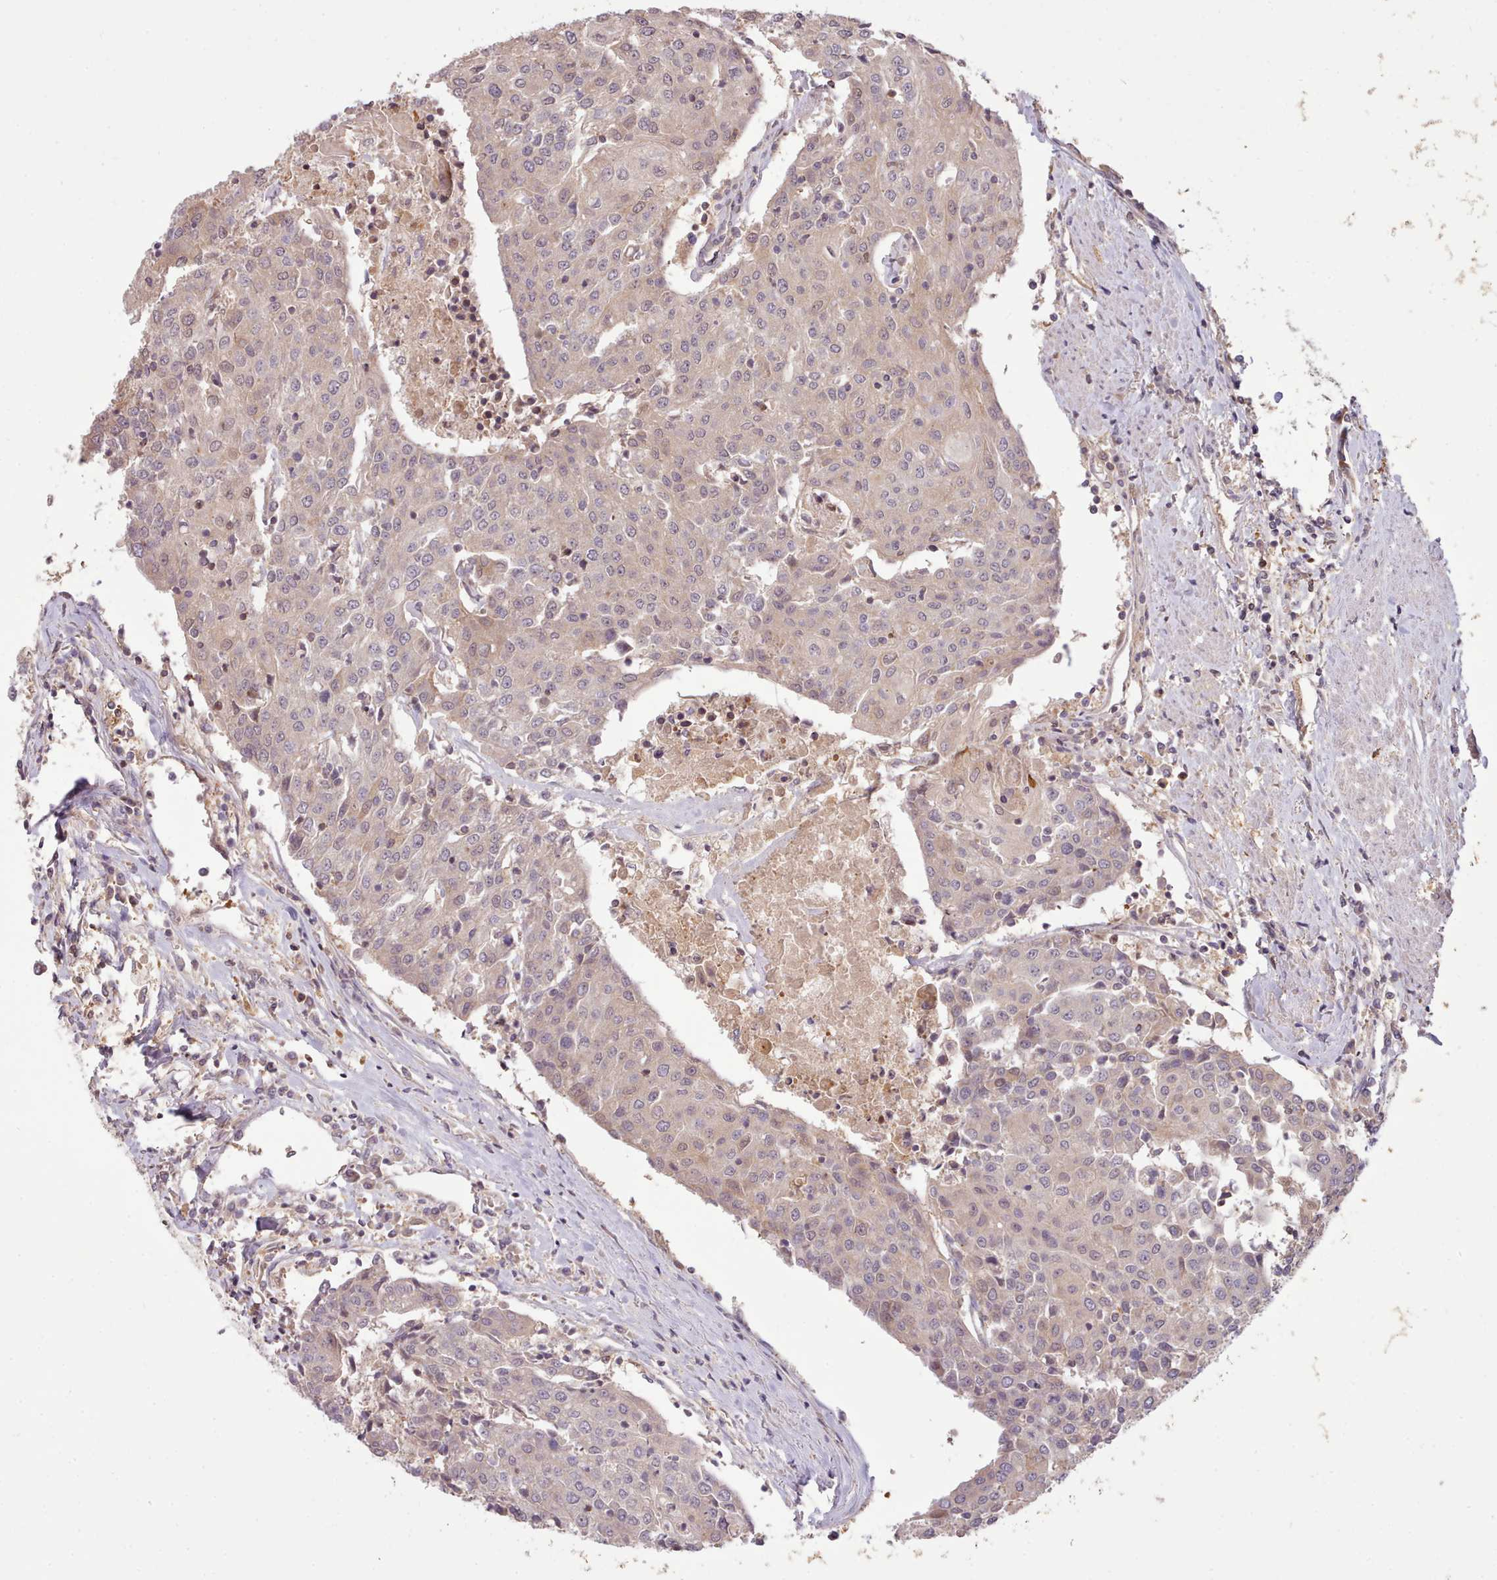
{"staining": {"intensity": "weak", "quantity": "25%-75%", "location": "cytoplasmic/membranous,nuclear"}, "tissue": "urothelial cancer", "cell_type": "Tumor cells", "image_type": "cancer", "snomed": [{"axis": "morphology", "description": "Urothelial carcinoma, High grade"}, {"axis": "topography", "description": "Urinary bladder"}], "caption": "Urothelial cancer stained for a protein shows weak cytoplasmic/membranous and nuclear positivity in tumor cells. (Brightfield microscopy of DAB IHC at high magnification).", "gene": "ARL17A", "patient": {"sex": "female", "age": 85}}